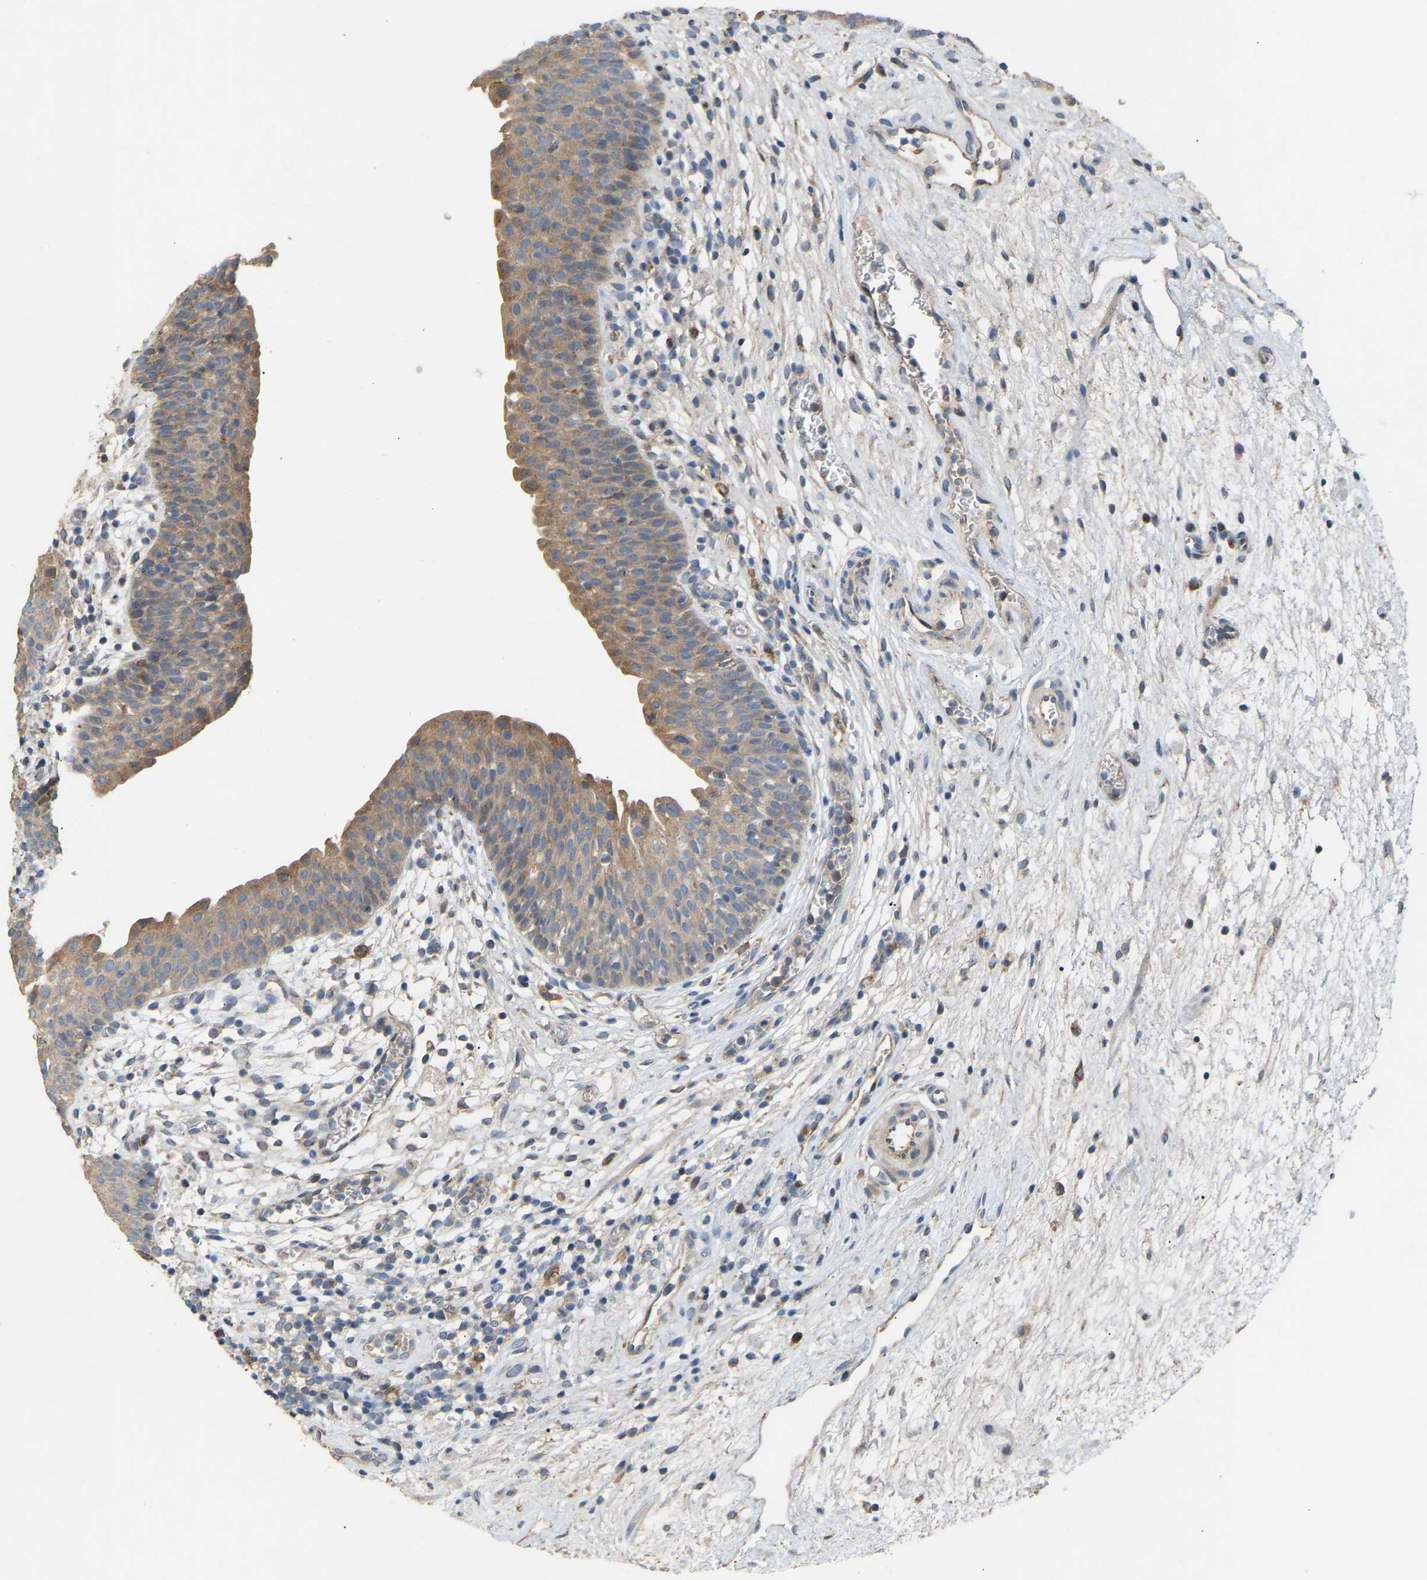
{"staining": {"intensity": "moderate", "quantity": "25%-75%", "location": "cytoplasmic/membranous"}, "tissue": "urinary bladder", "cell_type": "Urothelial cells", "image_type": "normal", "snomed": [{"axis": "morphology", "description": "Normal tissue, NOS"}, {"axis": "topography", "description": "Urinary bladder"}], "caption": "Approximately 25%-75% of urothelial cells in normal human urinary bladder demonstrate moderate cytoplasmic/membranous protein expression as visualized by brown immunohistochemical staining.", "gene": "RGP1", "patient": {"sex": "male", "age": 37}}